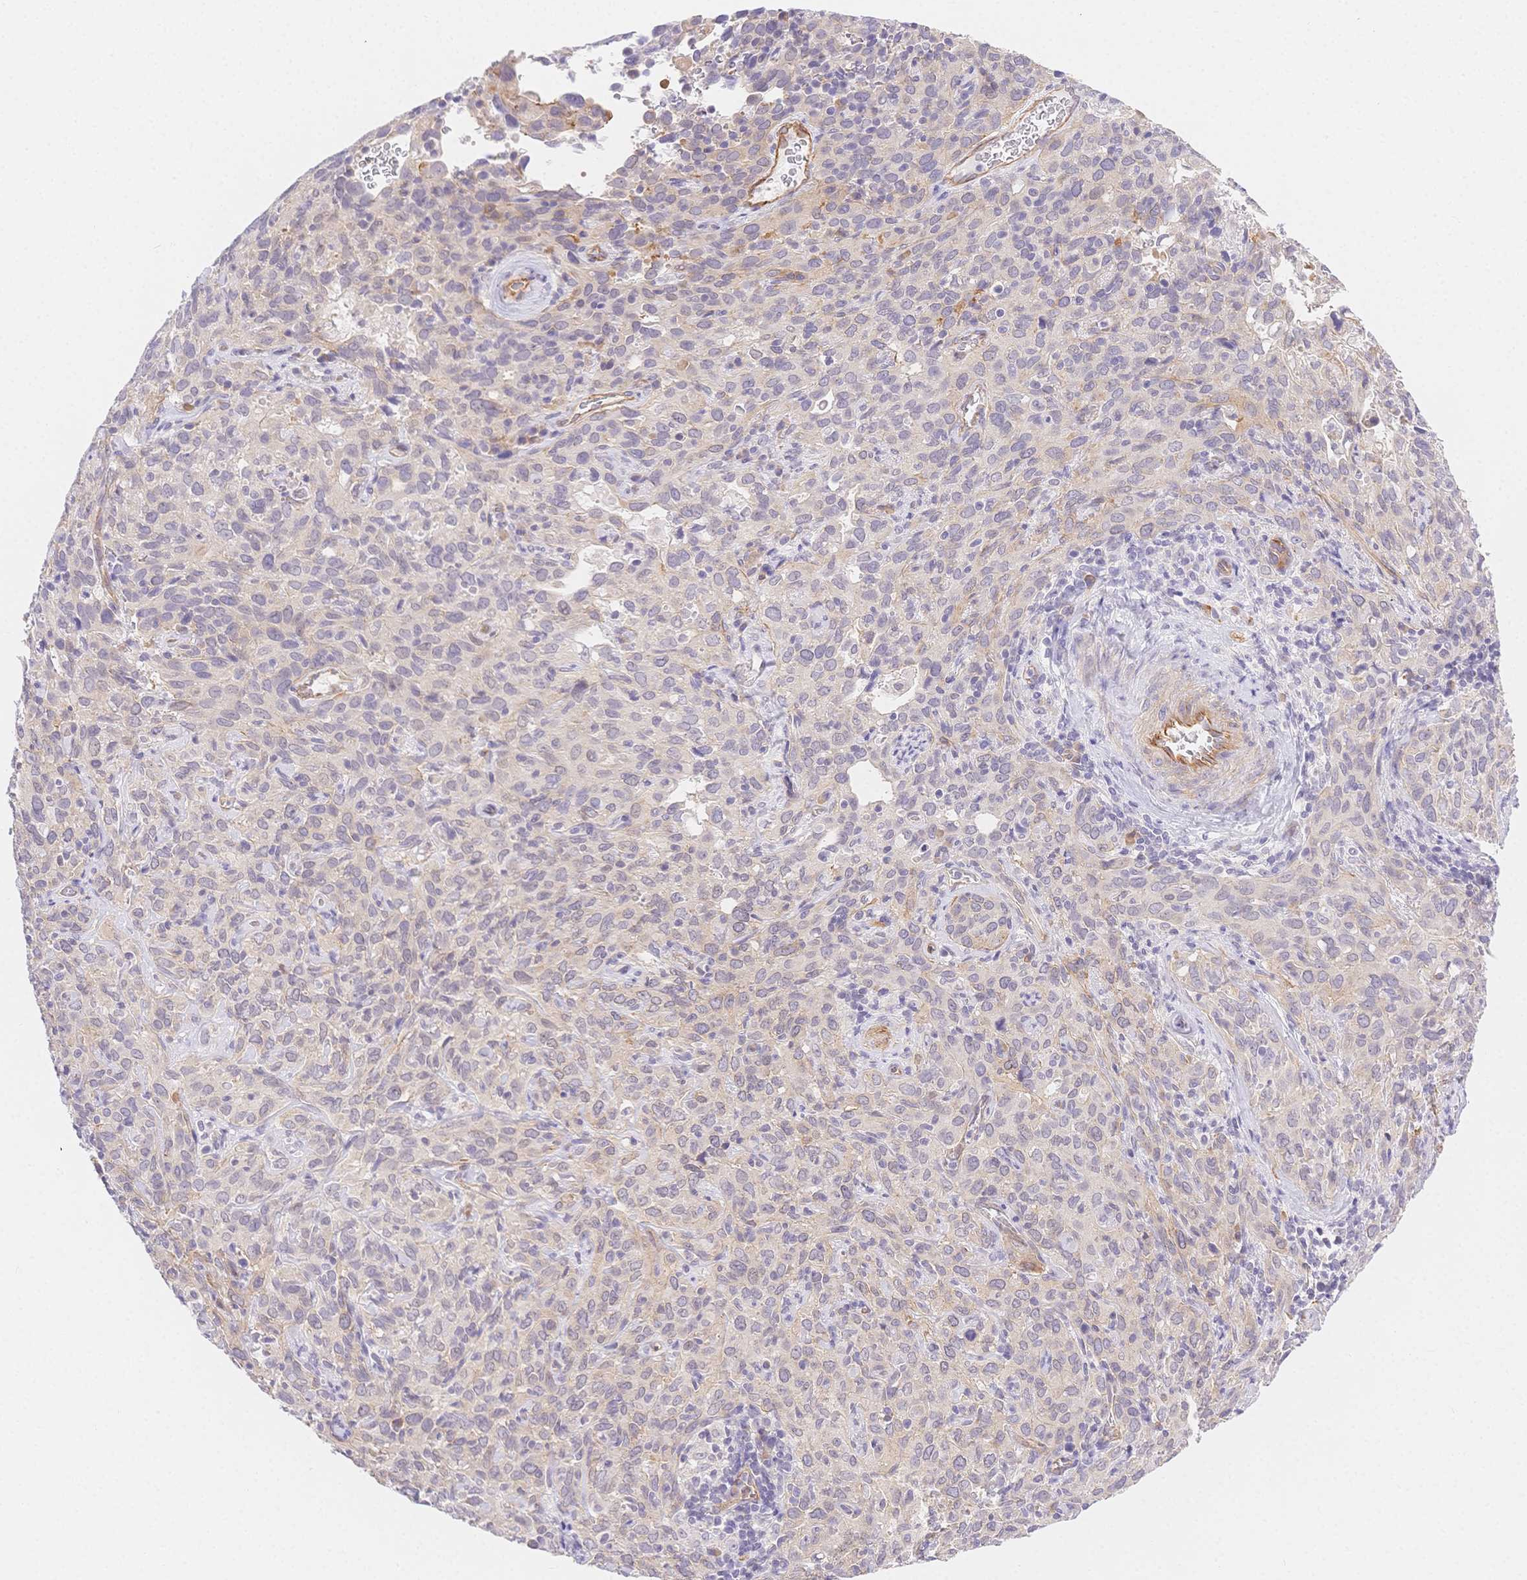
{"staining": {"intensity": "negative", "quantity": "none", "location": "none"}, "tissue": "cervical cancer", "cell_type": "Tumor cells", "image_type": "cancer", "snomed": [{"axis": "morphology", "description": "Normal tissue, NOS"}, {"axis": "morphology", "description": "Squamous cell carcinoma, NOS"}, {"axis": "topography", "description": "Cervix"}], "caption": "A high-resolution image shows IHC staining of cervical cancer, which reveals no significant staining in tumor cells.", "gene": "CSN1S1", "patient": {"sex": "female", "age": 51}}